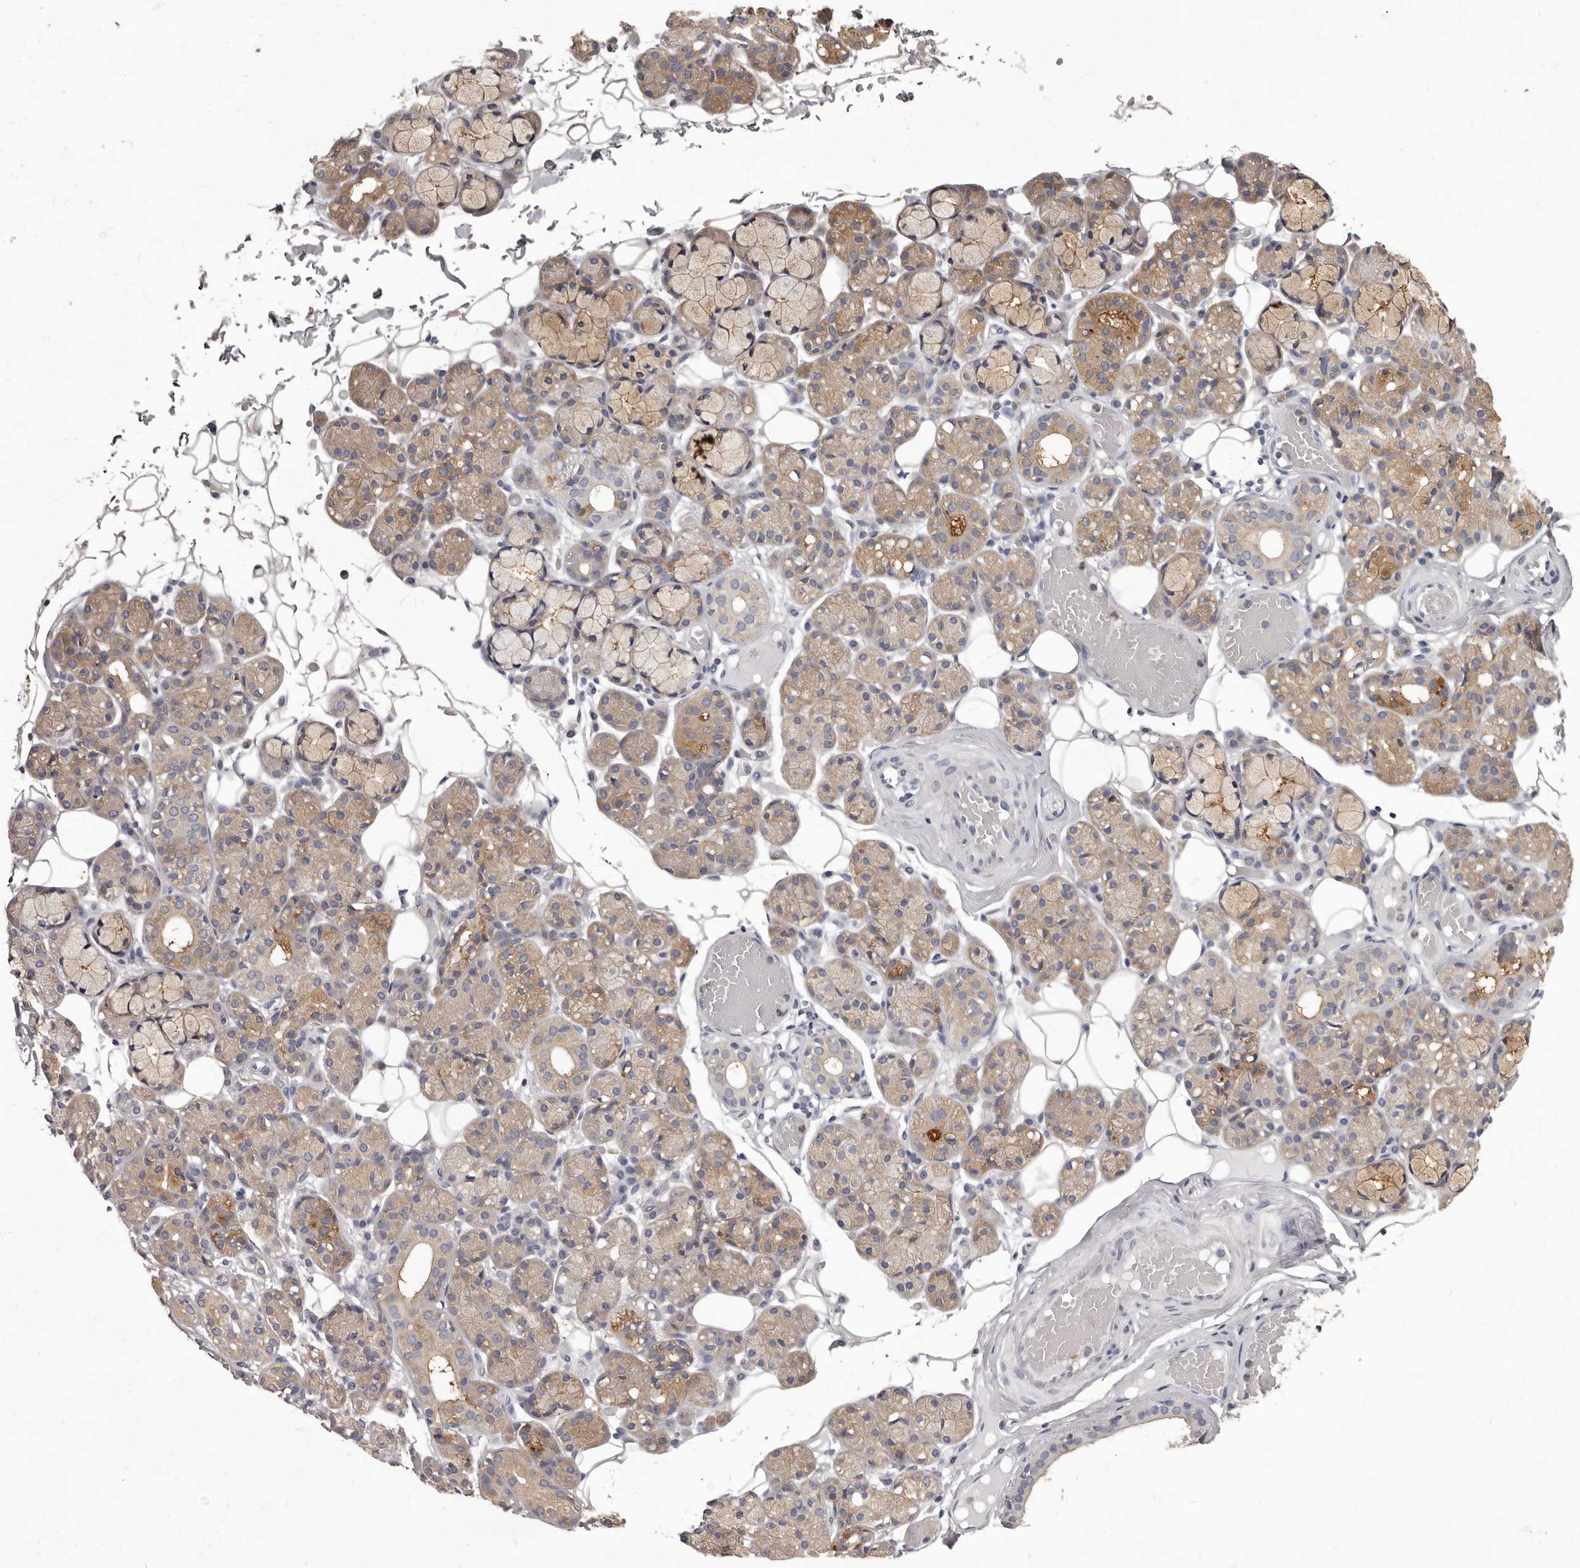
{"staining": {"intensity": "weak", "quantity": "25%-75%", "location": "cytoplasmic/membranous"}, "tissue": "salivary gland", "cell_type": "Glandular cells", "image_type": "normal", "snomed": [{"axis": "morphology", "description": "Normal tissue, NOS"}, {"axis": "topography", "description": "Salivary gland"}], "caption": "Brown immunohistochemical staining in benign human salivary gland reveals weak cytoplasmic/membranous staining in approximately 25%-75% of glandular cells.", "gene": "APEH", "patient": {"sex": "male", "age": 63}}